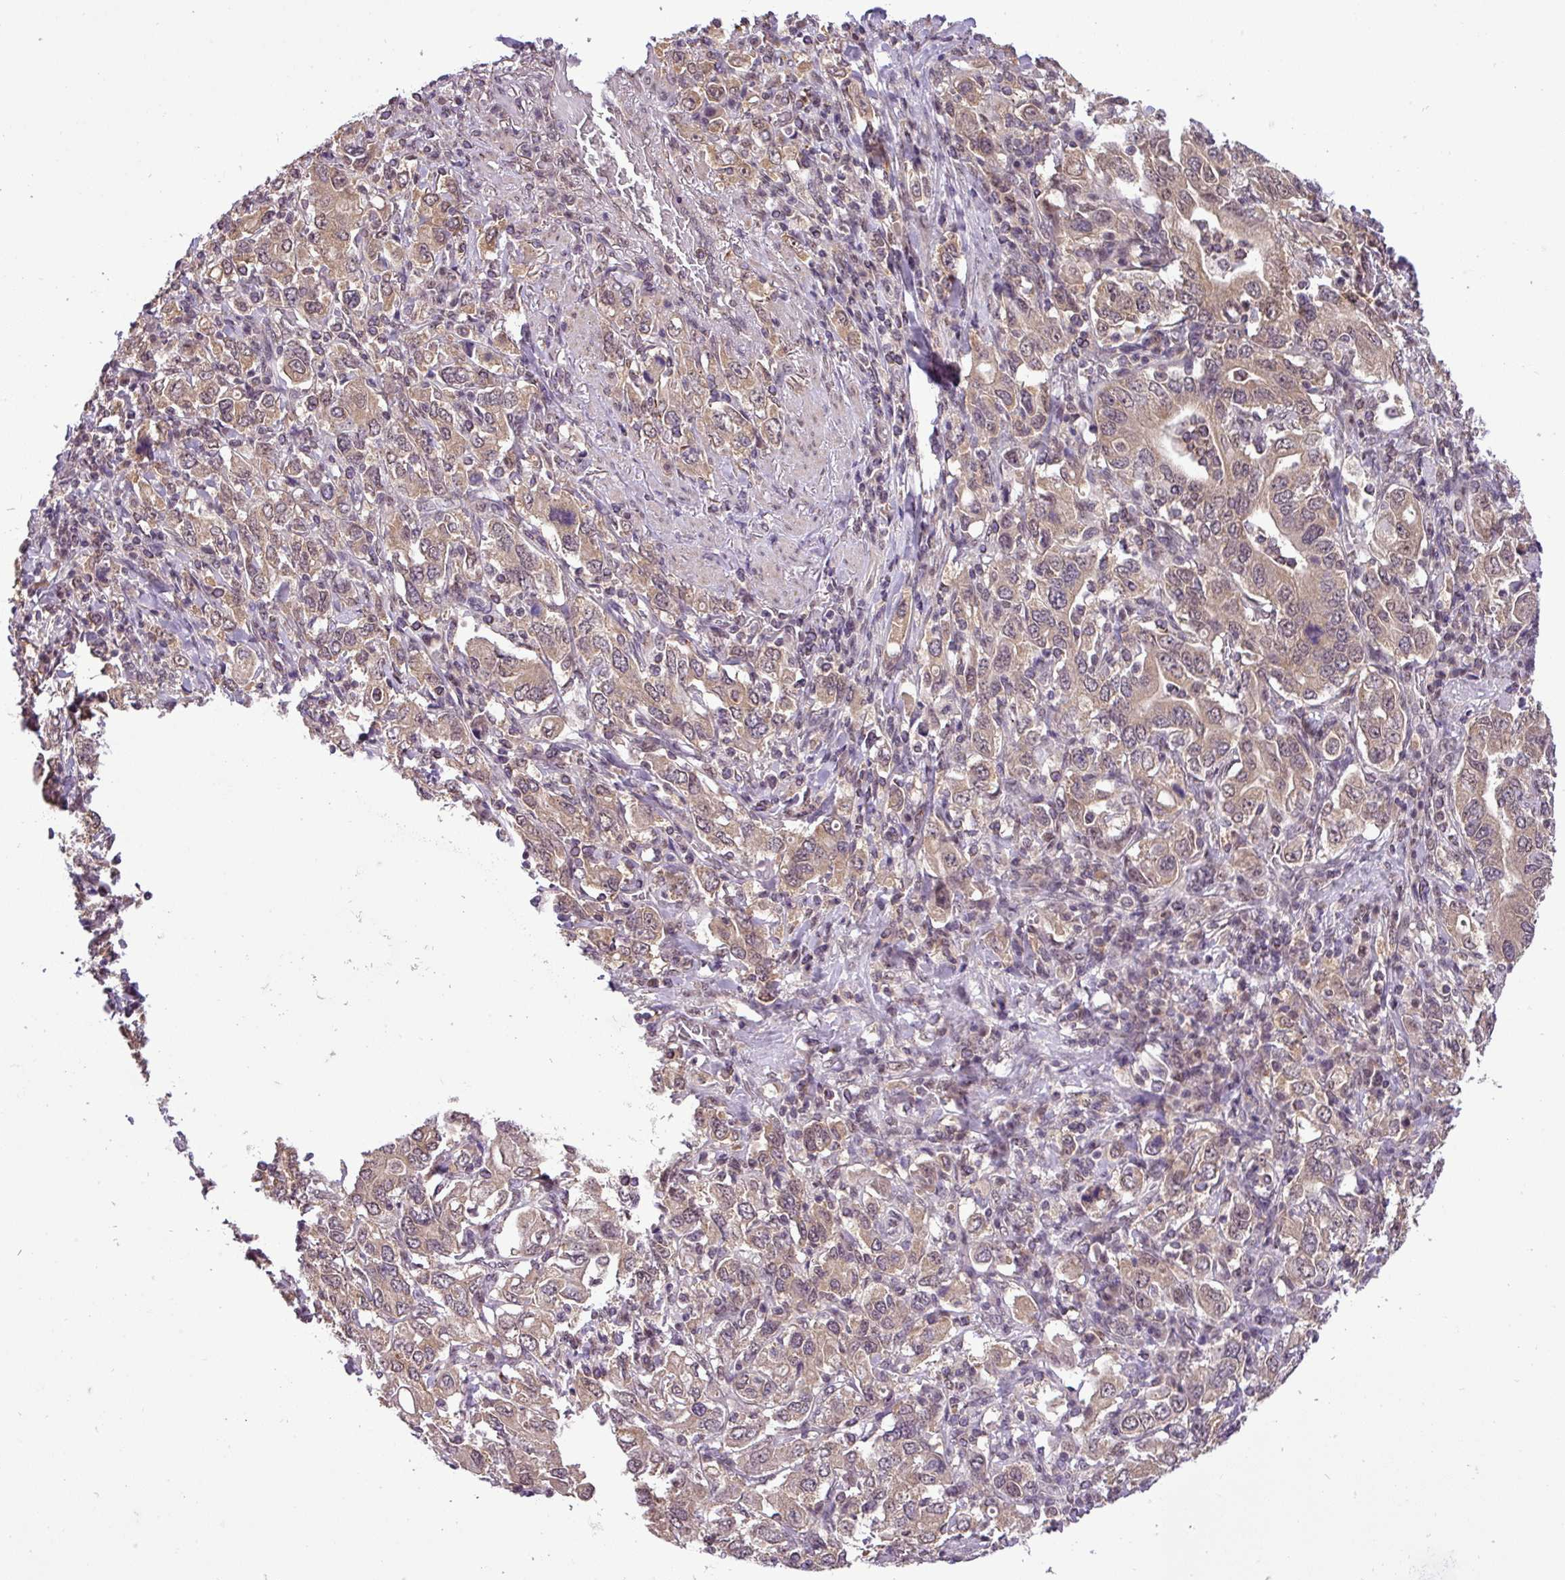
{"staining": {"intensity": "moderate", "quantity": ">75%", "location": "cytoplasmic/membranous"}, "tissue": "stomach cancer", "cell_type": "Tumor cells", "image_type": "cancer", "snomed": [{"axis": "morphology", "description": "Adenocarcinoma, NOS"}, {"axis": "topography", "description": "Stomach, upper"}, {"axis": "topography", "description": "Stomach"}], "caption": "This image shows stomach cancer (adenocarcinoma) stained with IHC to label a protein in brown. The cytoplasmic/membranous of tumor cells show moderate positivity for the protein. Nuclei are counter-stained blue.", "gene": "MFHAS1", "patient": {"sex": "male", "age": 62}}